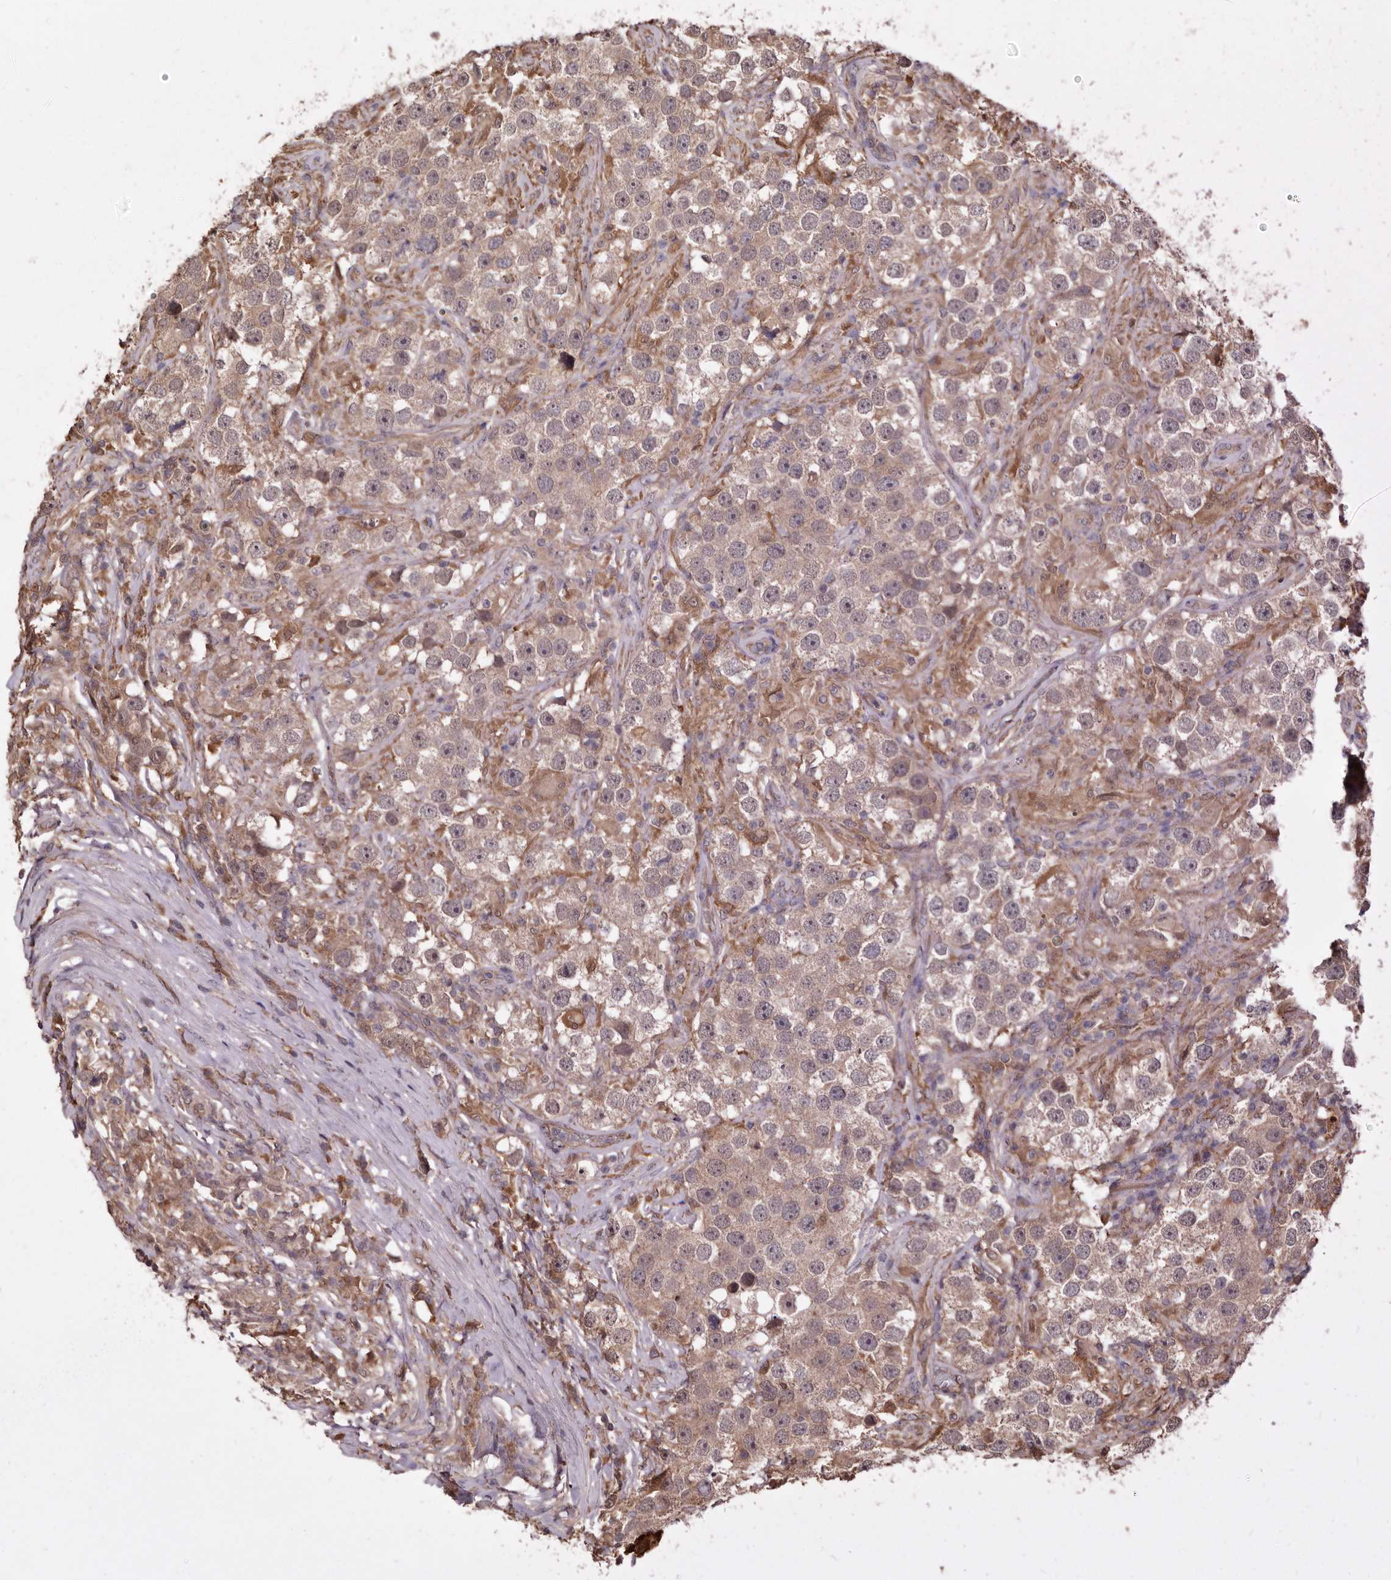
{"staining": {"intensity": "weak", "quantity": ">75%", "location": "cytoplasmic/membranous,nuclear"}, "tissue": "testis cancer", "cell_type": "Tumor cells", "image_type": "cancer", "snomed": [{"axis": "morphology", "description": "Seminoma, NOS"}, {"axis": "topography", "description": "Testis"}], "caption": "Seminoma (testis) stained with a protein marker displays weak staining in tumor cells.", "gene": "RSPO2", "patient": {"sex": "male", "age": 49}}